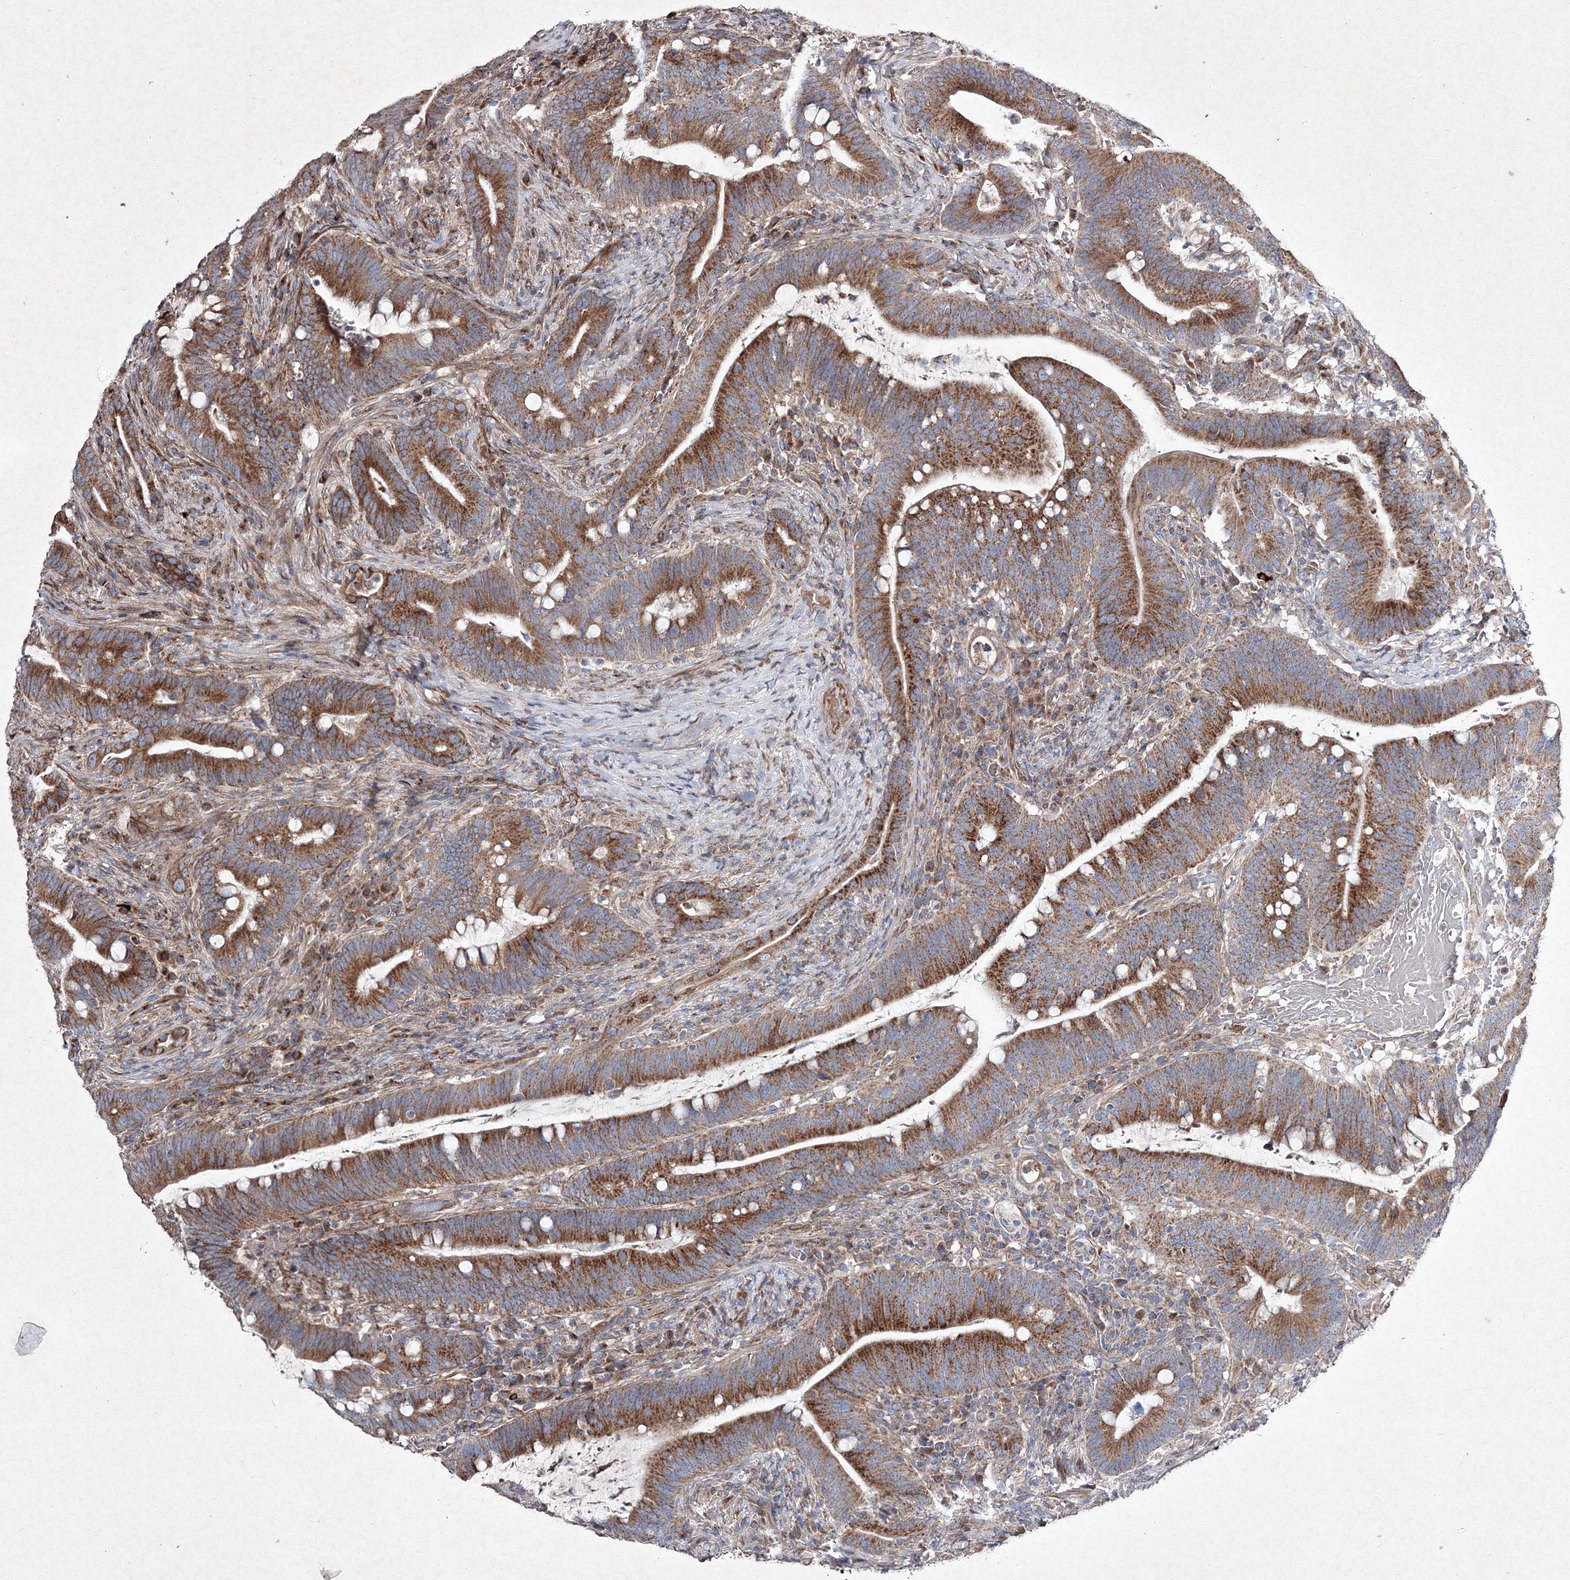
{"staining": {"intensity": "strong", "quantity": ">75%", "location": "cytoplasmic/membranous"}, "tissue": "colorectal cancer", "cell_type": "Tumor cells", "image_type": "cancer", "snomed": [{"axis": "morphology", "description": "Adenocarcinoma, NOS"}, {"axis": "topography", "description": "Colon"}], "caption": "Human colorectal adenocarcinoma stained with a brown dye exhibits strong cytoplasmic/membranous positive staining in approximately >75% of tumor cells.", "gene": "GFM1", "patient": {"sex": "female", "age": 66}}